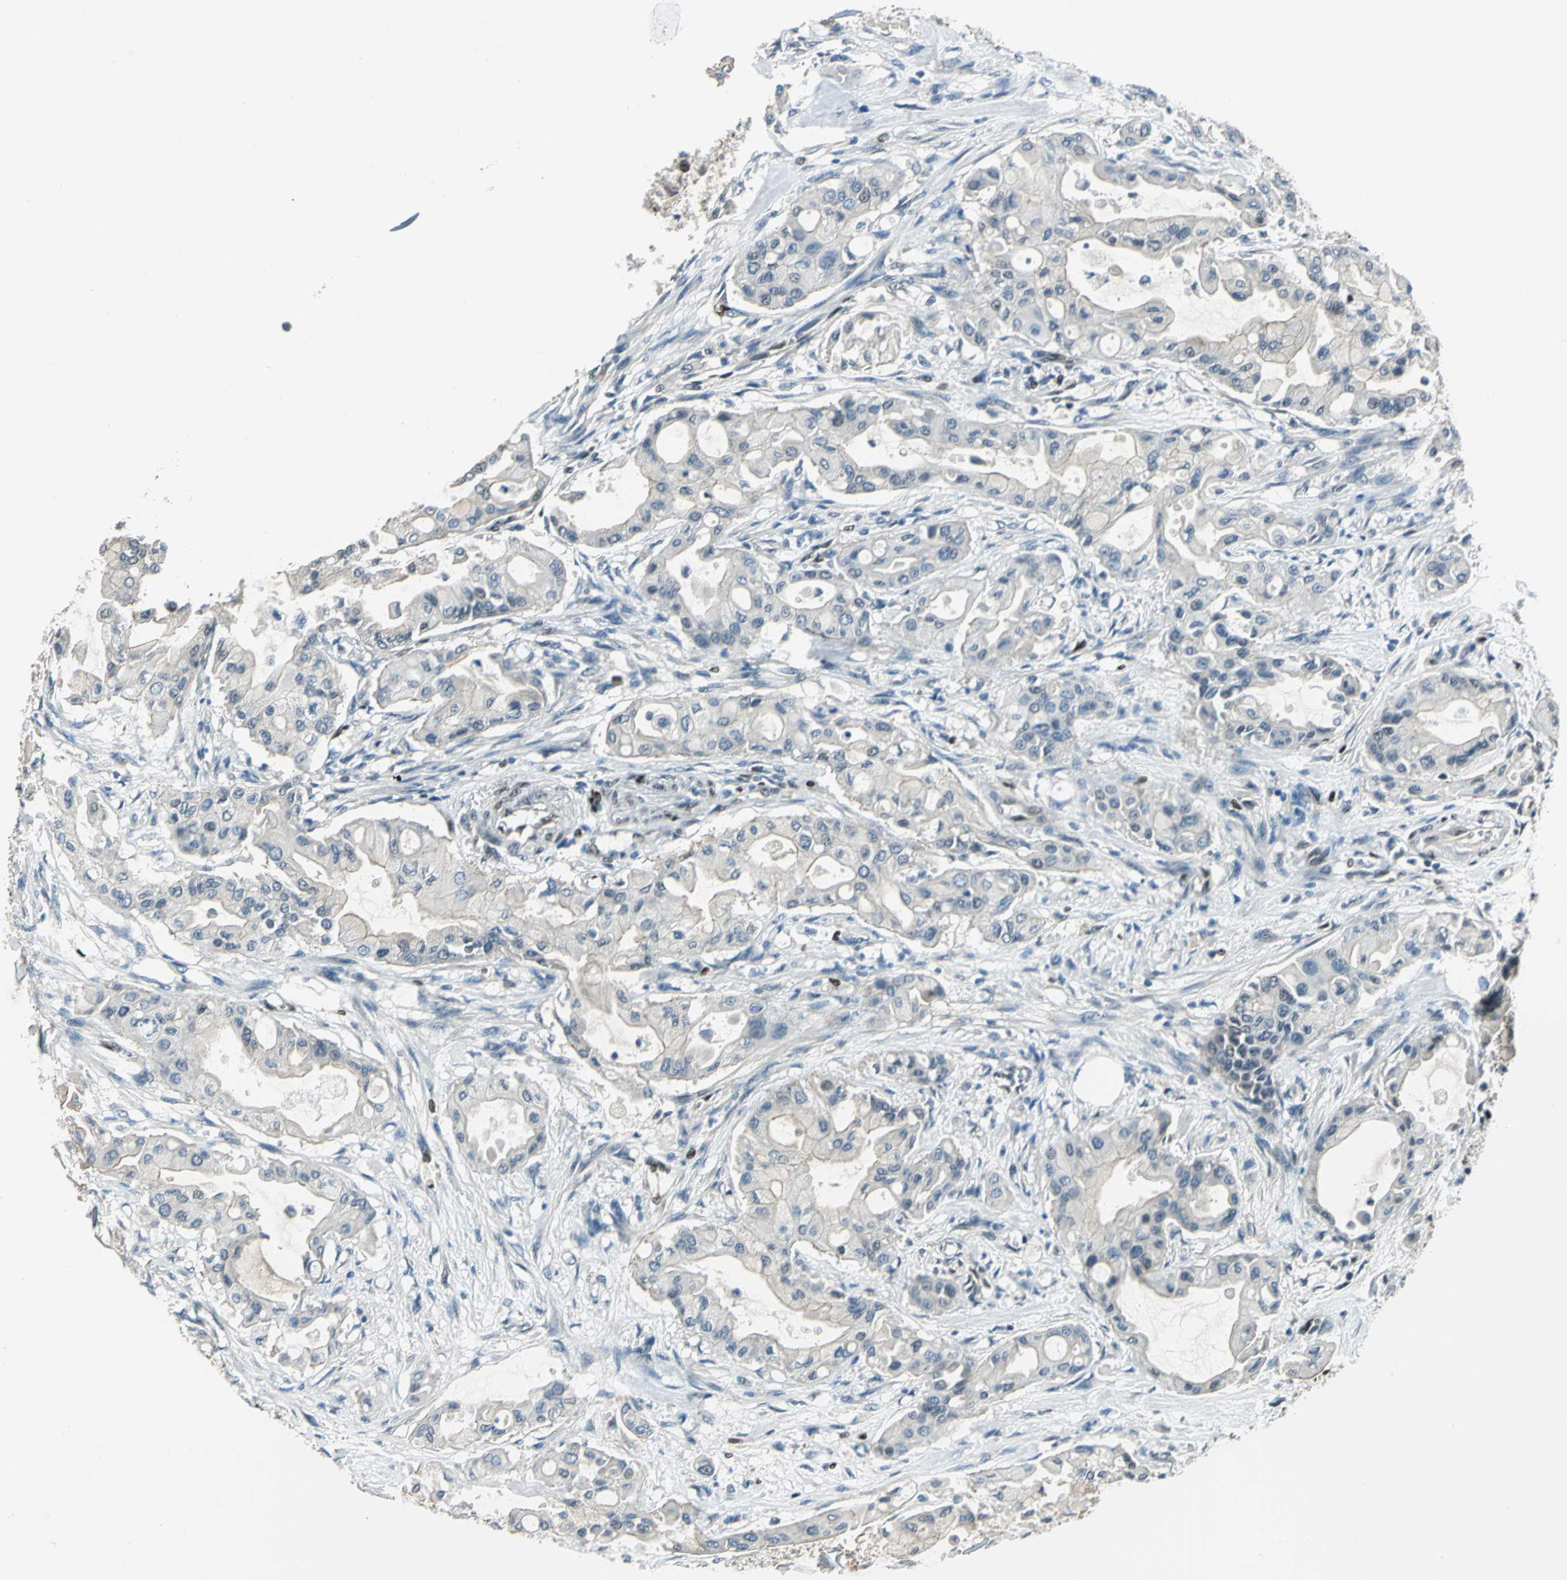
{"staining": {"intensity": "negative", "quantity": "none", "location": "none"}, "tissue": "pancreatic cancer", "cell_type": "Tumor cells", "image_type": "cancer", "snomed": [{"axis": "morphology", "description": "Adenocarcinoma, NOS"}, {"axis": "morphology", "description": "Adenocarcinoma, metastatic, NOS"}, {"axis": "topography", "description": "Lymph node"}, {"axis": "topography", "description": "Pancreas"}, {"axis": "topography", "description": "Duodenum"}], "caption": "High magnification brightfield microscopy of metastatic adenocarcinoma (pancreatic) stained with DAB (3,3'-diaminobenzidine) (brown) and counterstained with hematoxylin (blue): tumor cells show no significant positivity.", "gene": "NFIA", "patient": {"sex": "female", "age": 64}}